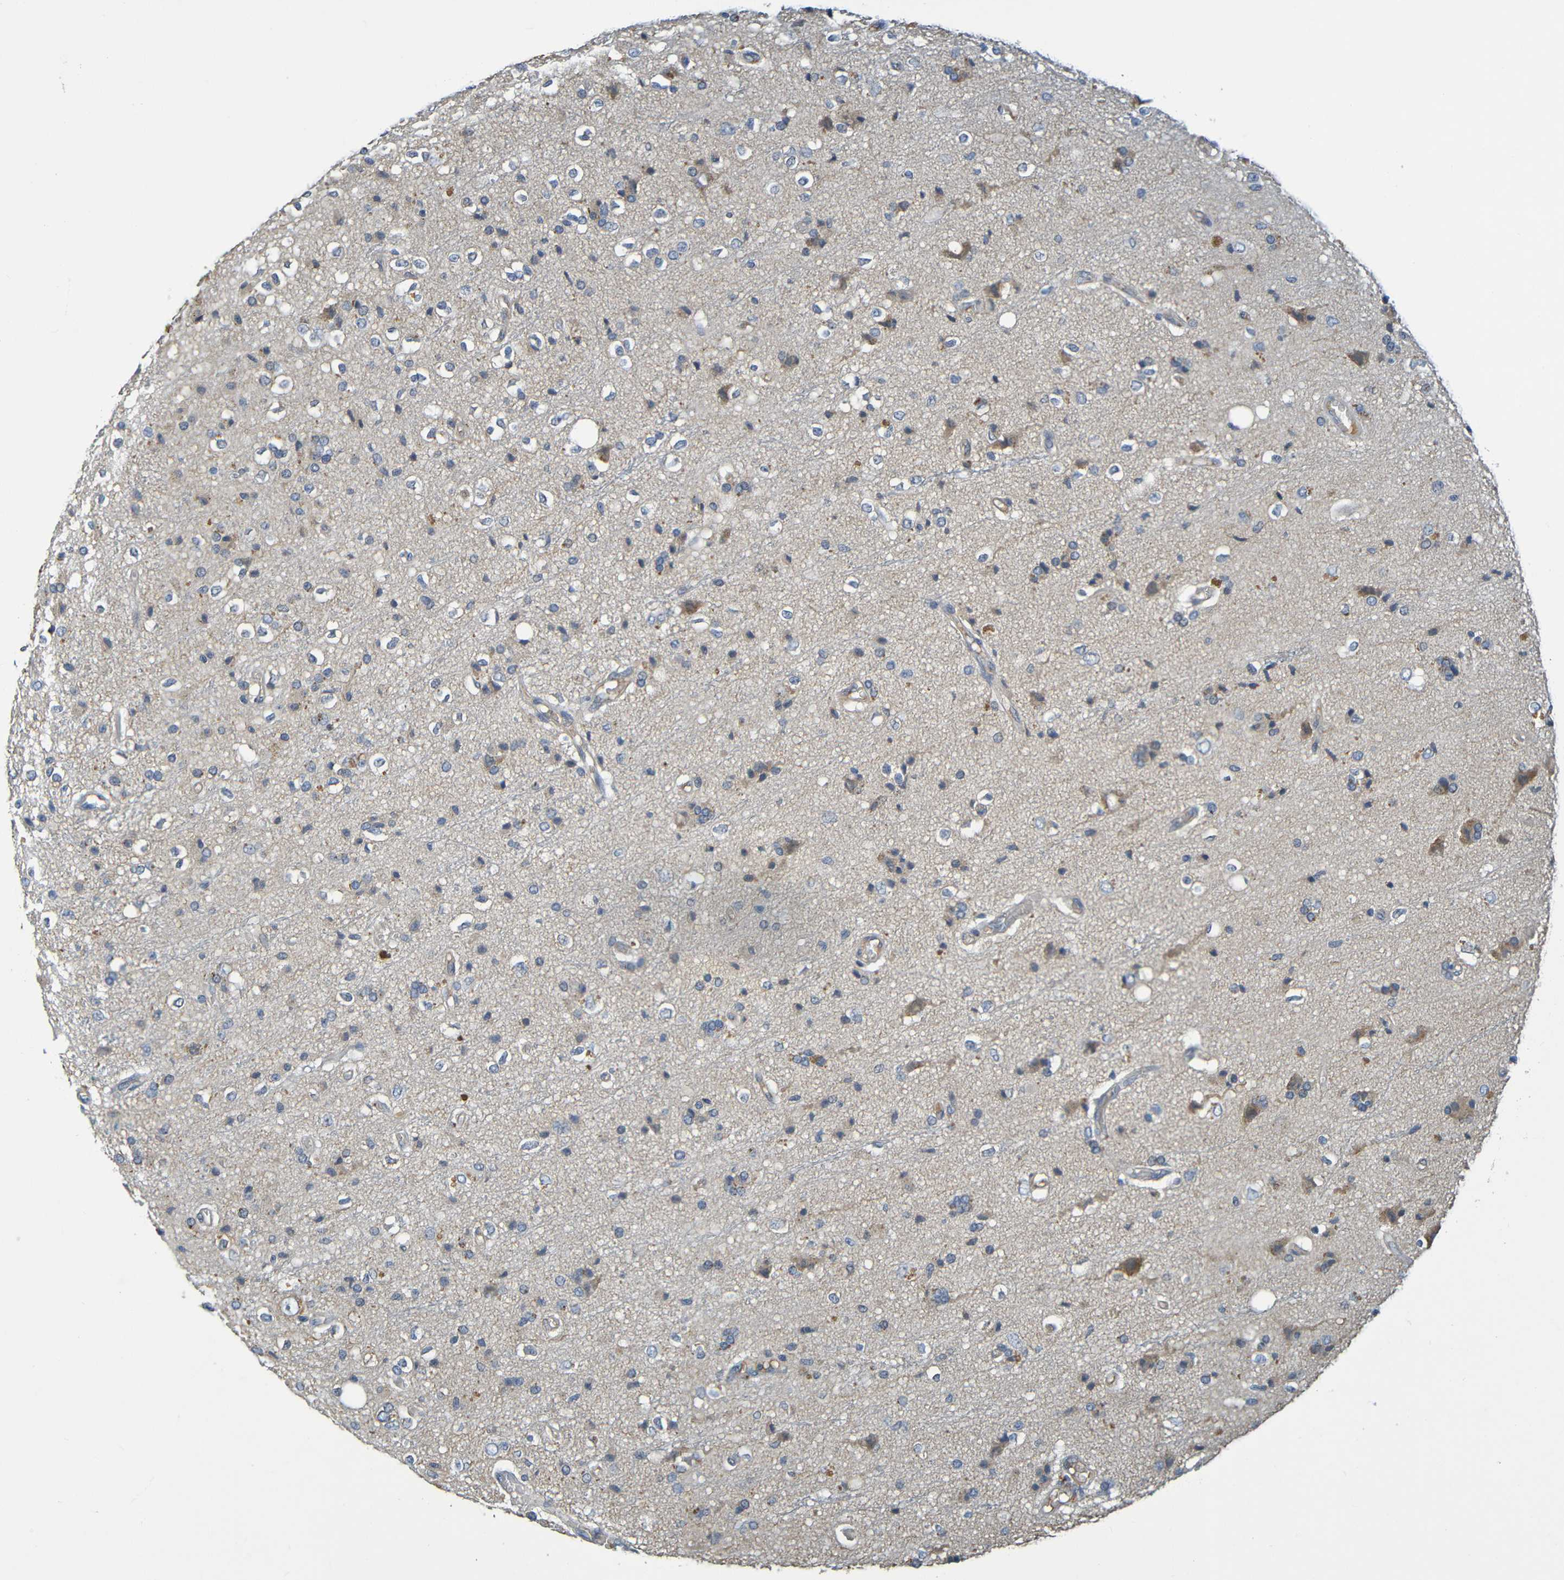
{"staining": {"intensity": "negative", "quantity": "none", "location": "none"}, "tissue": "glioma", "cell_type": "Tumor cells", "image_type": "cancer", "snomed": [{"axis": "morphology", "description": "Glioma, malignant, High grade"}, {"axis": "topography", "description": "Brain"}], "caption": "DAB (3,3'-diaminobenzidine) immunohistochemical staining of human glioma displays no significant positivity in tumor cells.", "gene": "C1QA", "patient": {"sex": "male", "age": 47}}